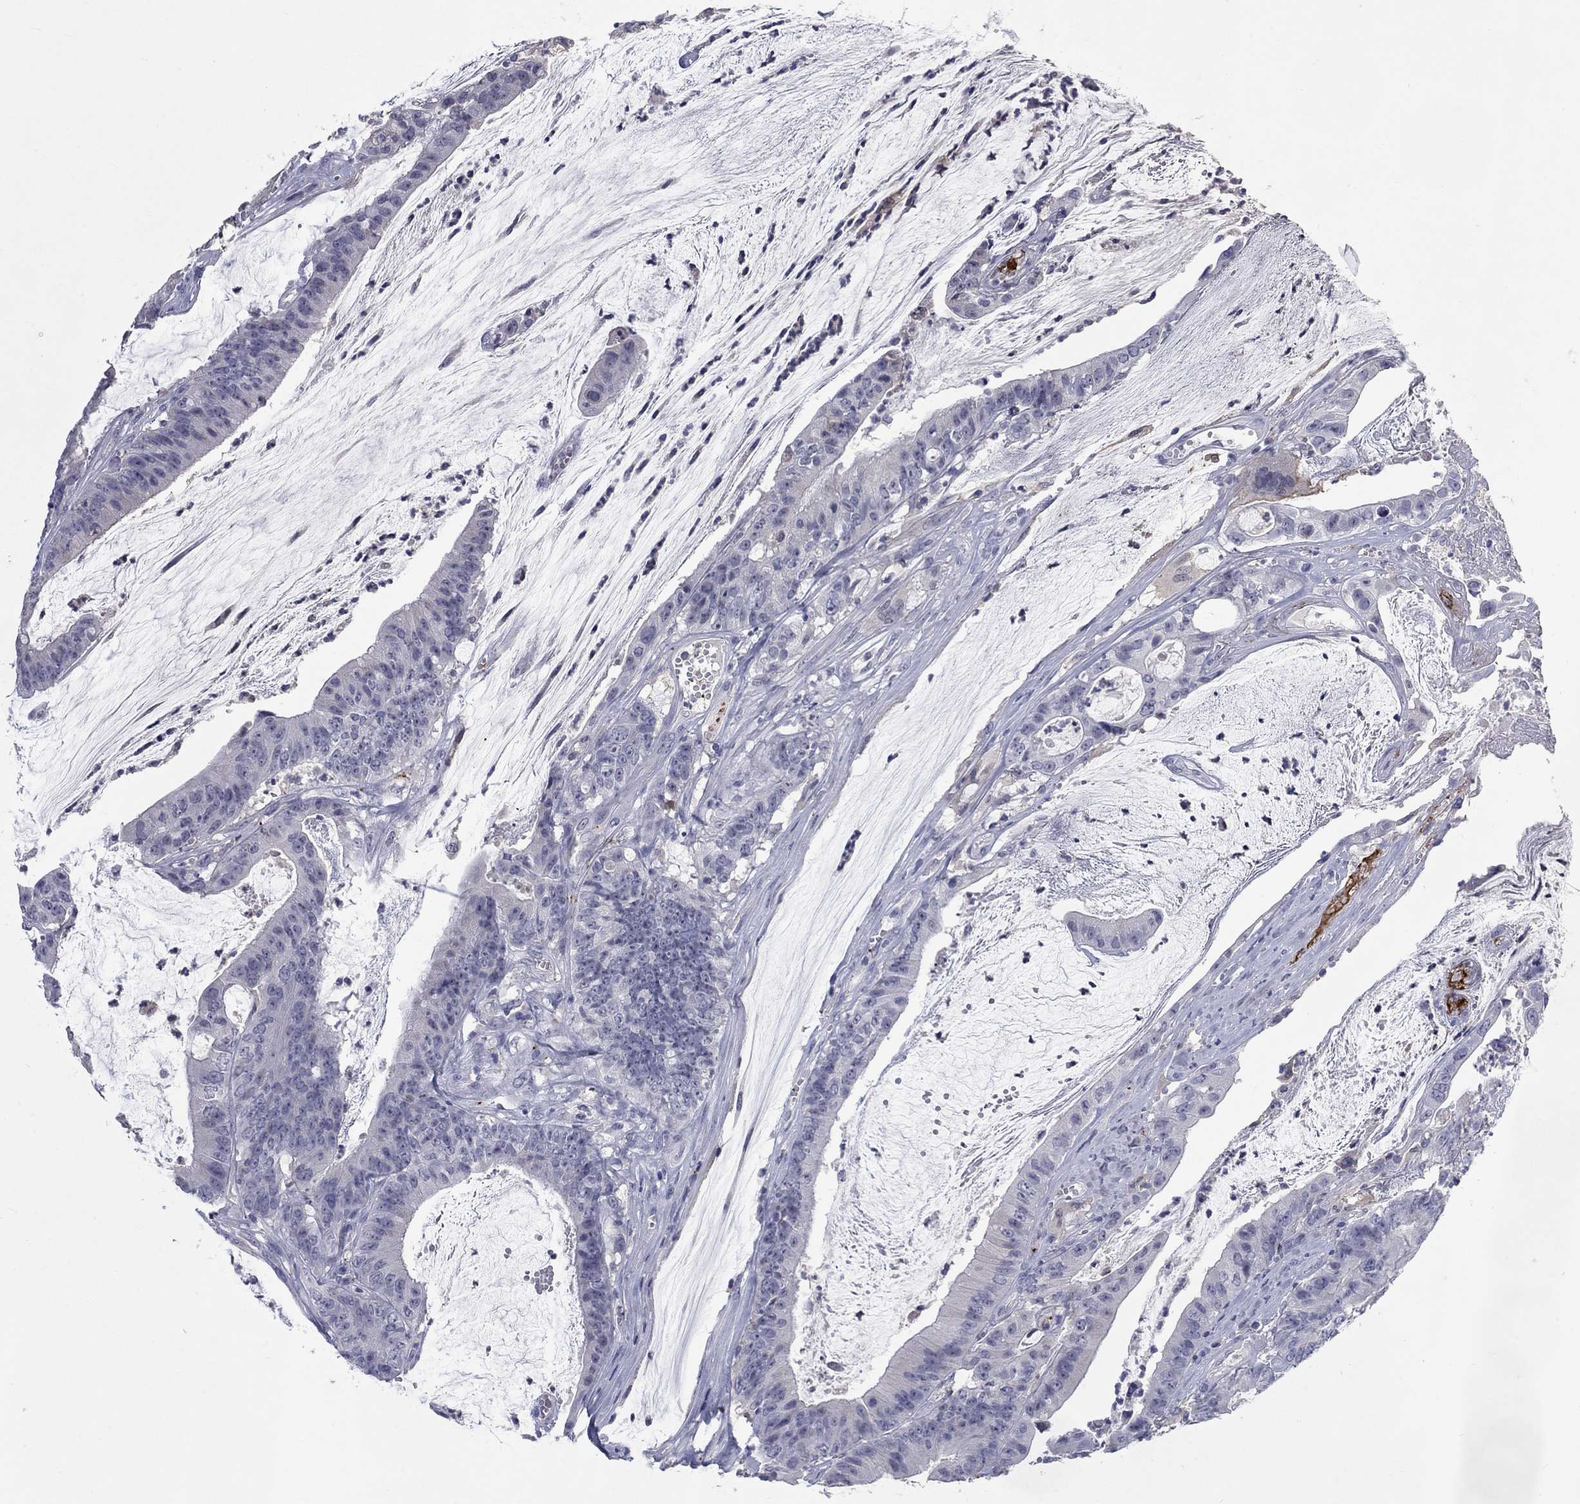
{"staining": {"intensity": "negative", "quantity": "none", "location": "none"}, "tissue": "colorectal cancer", "cell_type": "Tumor cells", "image_type": "cancer", "snomed": [{"axis": "morphology", "description": "Adenocarcinoma, NOS"}, {"axis": "topography", "description": "Colon"}], "caption": "Colorectal cancer was stained to show a protein in brown. There is no significant expression in tumor cells.", "gene": "PLEK", "patient": {"sex": "female", "age": 69}}